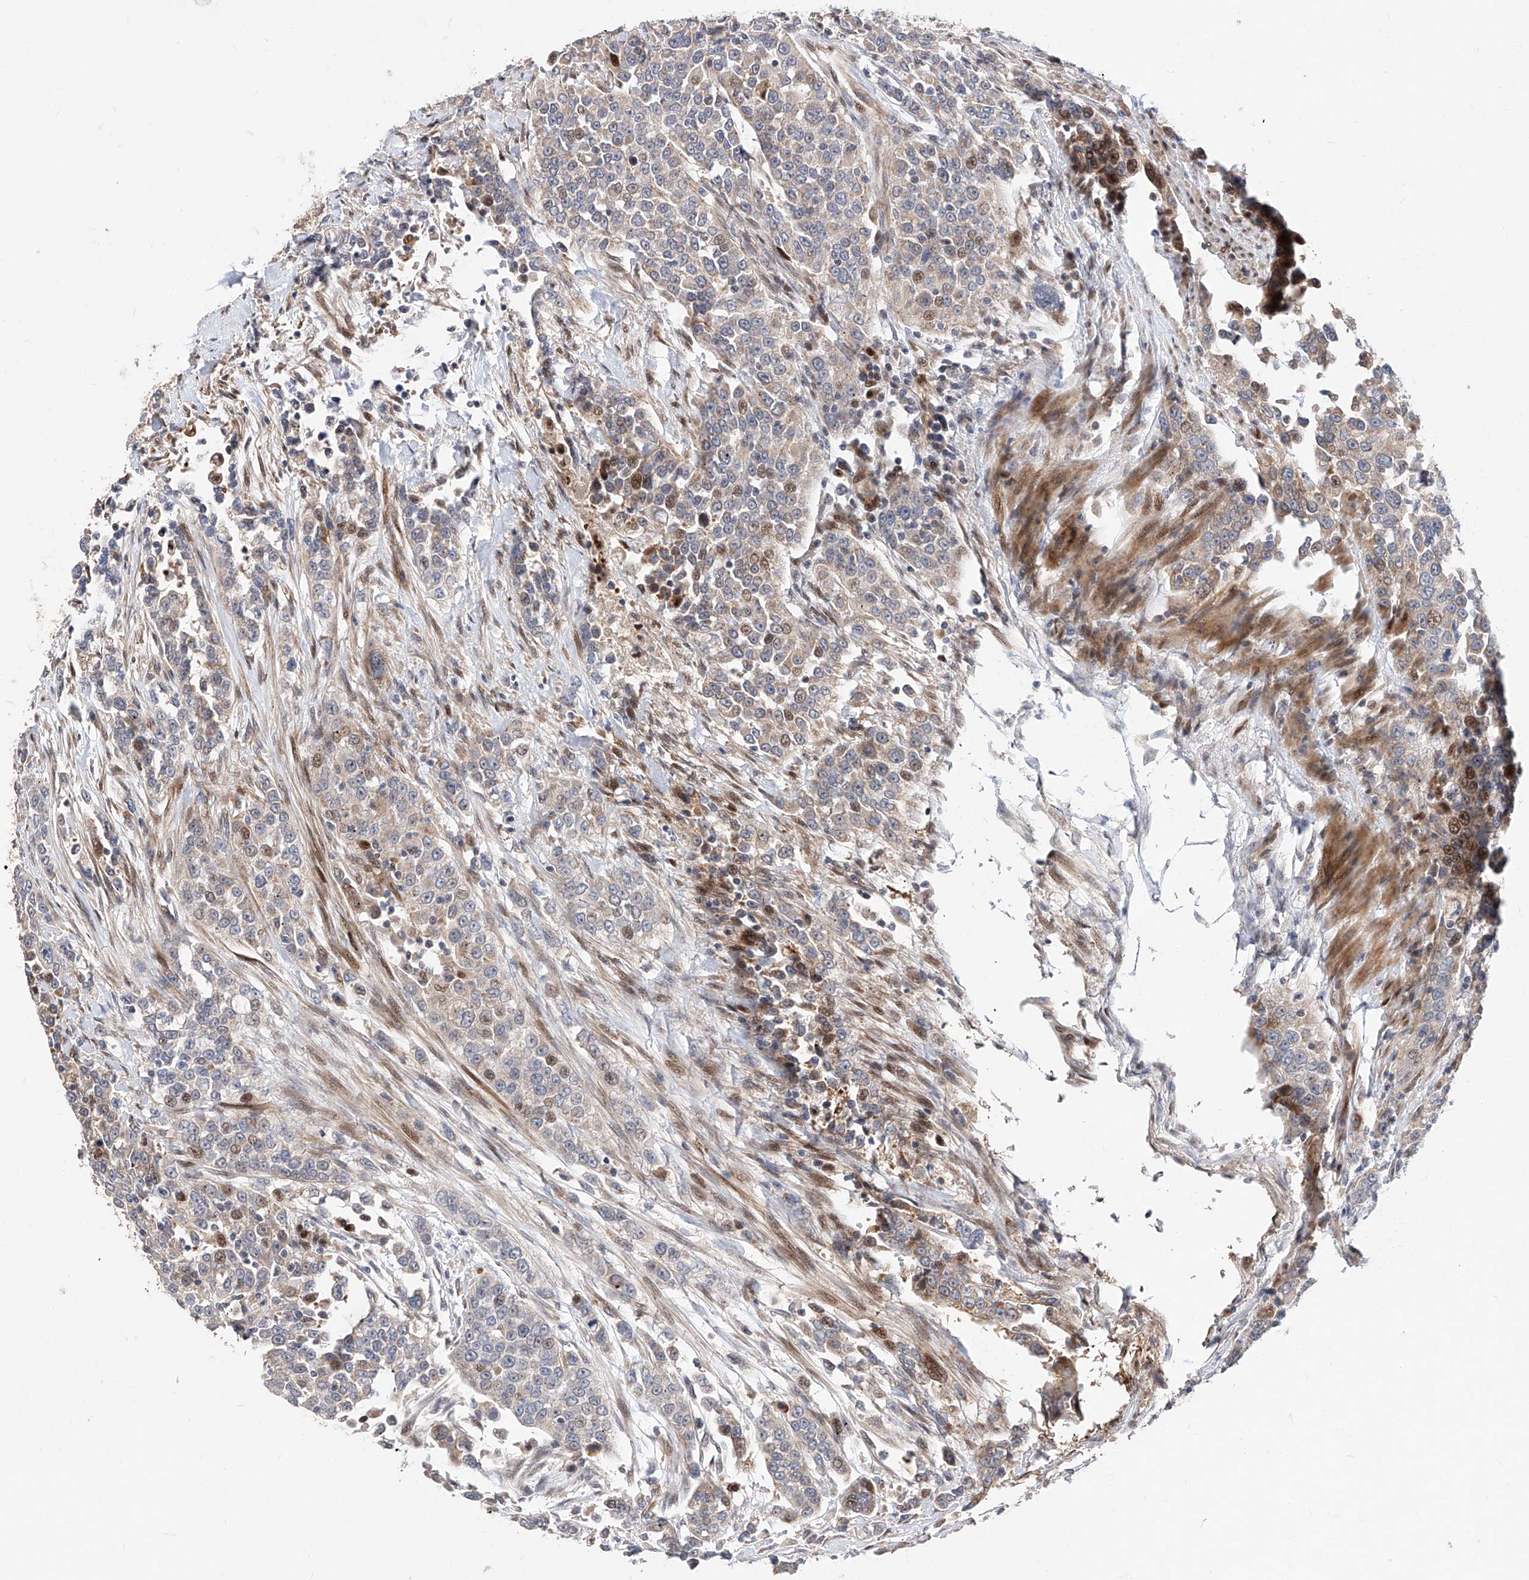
{"staining": {"intensity": "moderate", "quantity": "<25%", "location": "nuclear"}, "tissue": "urothelial cancer", "cell_type": "Tumor cells", "image_type": "cancer", "snomed": [{"axis": "morphology", "description": "Urothelial carcinoma, High grade"}, {"axis": "topography", "description": "Urinary bladder"}], "caption": "Moderate nuclear protein positivity is appreciated in approximately <25% of tumor cells in urothelial cancer.", "gene": "FUCA2", "patient": {"sex": "female", "age": 80}}